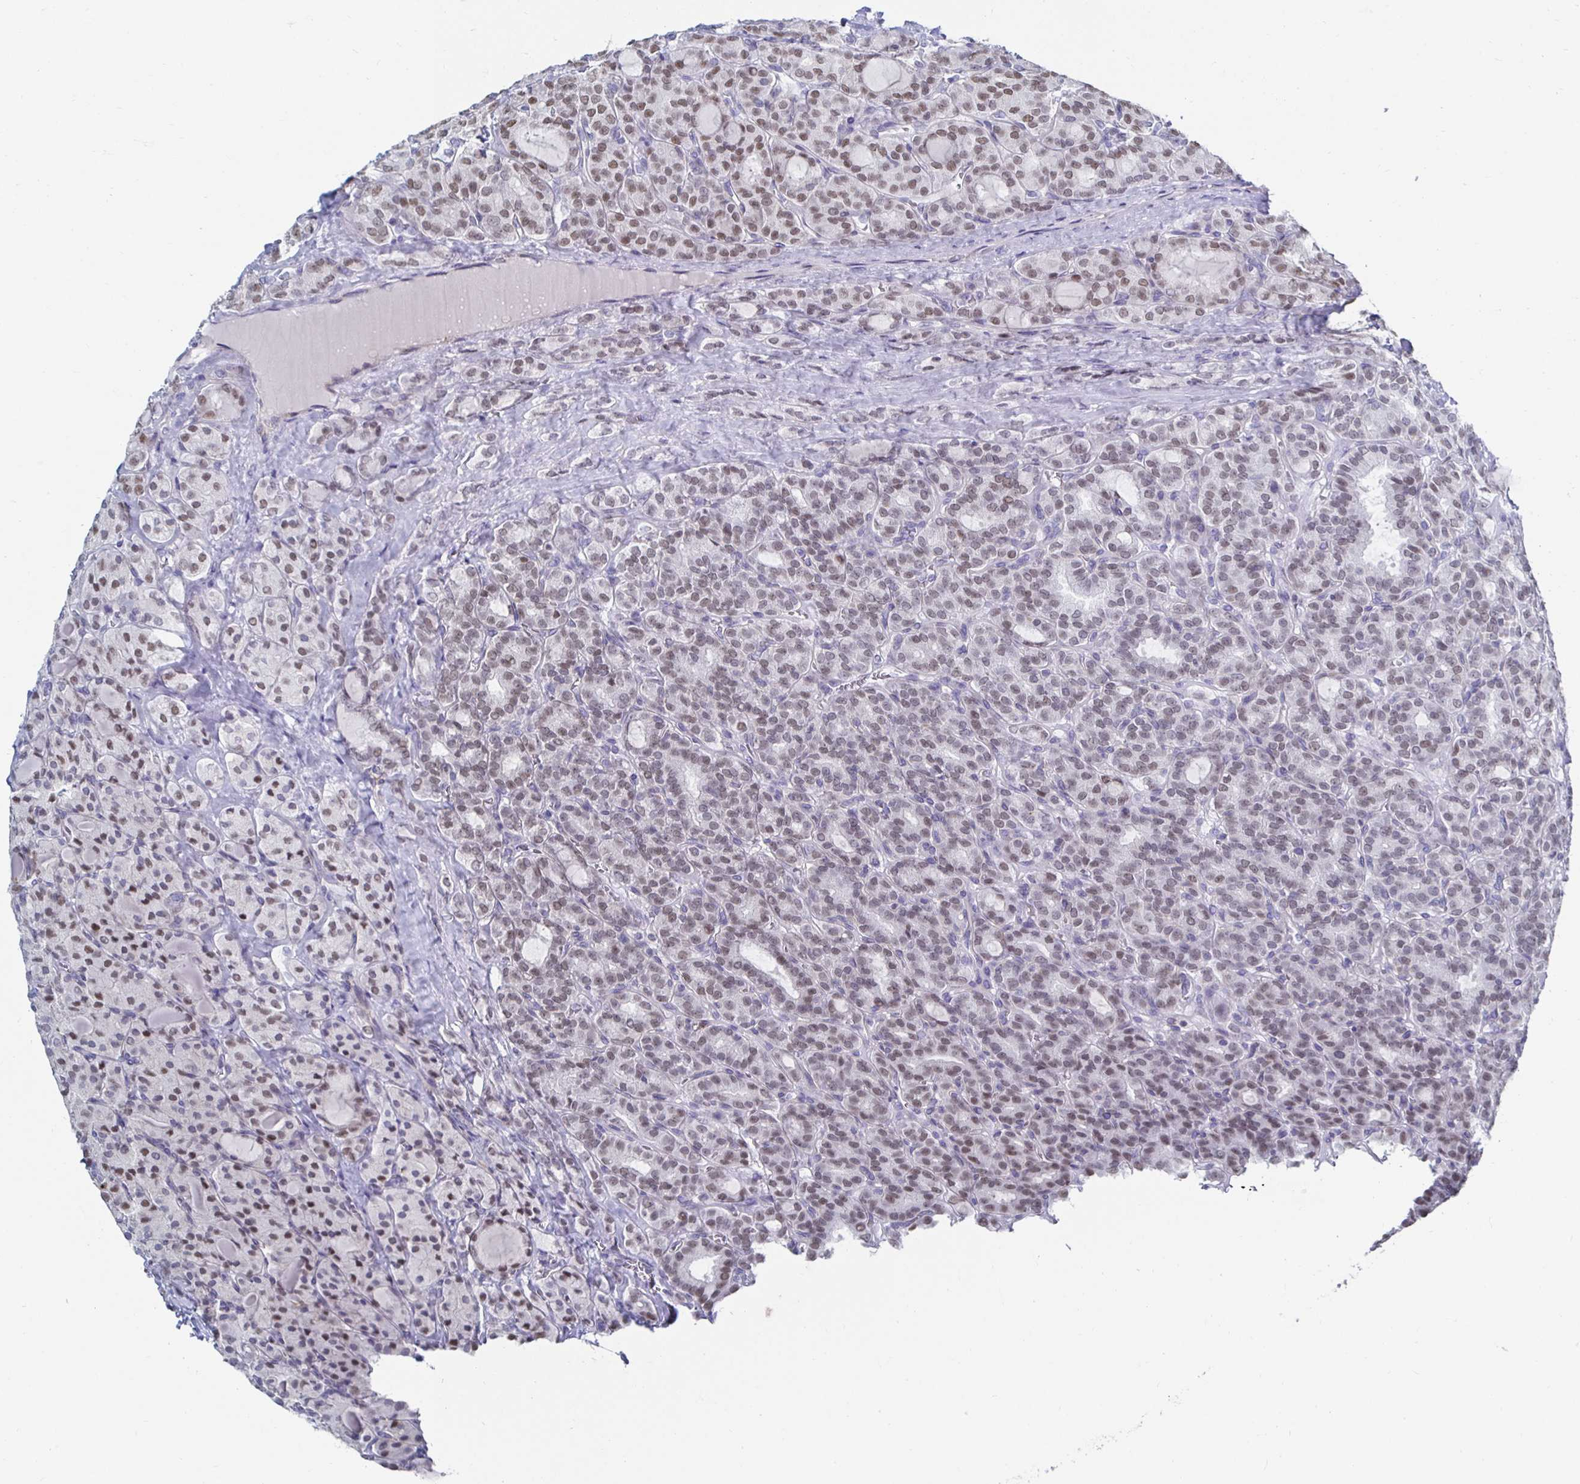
{"staining": {"intensity": "weak", "quantity": ">75%", "location": "nuclear"}, "tissue": "thyroid cancer", "cell_type": "Tumor cells", "image_type": "cancer", "snomed": [{"axis": "morphology", "description": "Normal tissue, NOS"}, {"axis": "morphology", "description": "Follicular adenoma carcinoma, NOS"}, {"axis": "topography", "description": "Thyroid gland"}], "caption": "Protein expression analysis of thyroid cancer shows weak nuclear expression in about >75% of tumor cells.", "gene": "NOCT", "patient": {"sex": "female", "age": 31}}